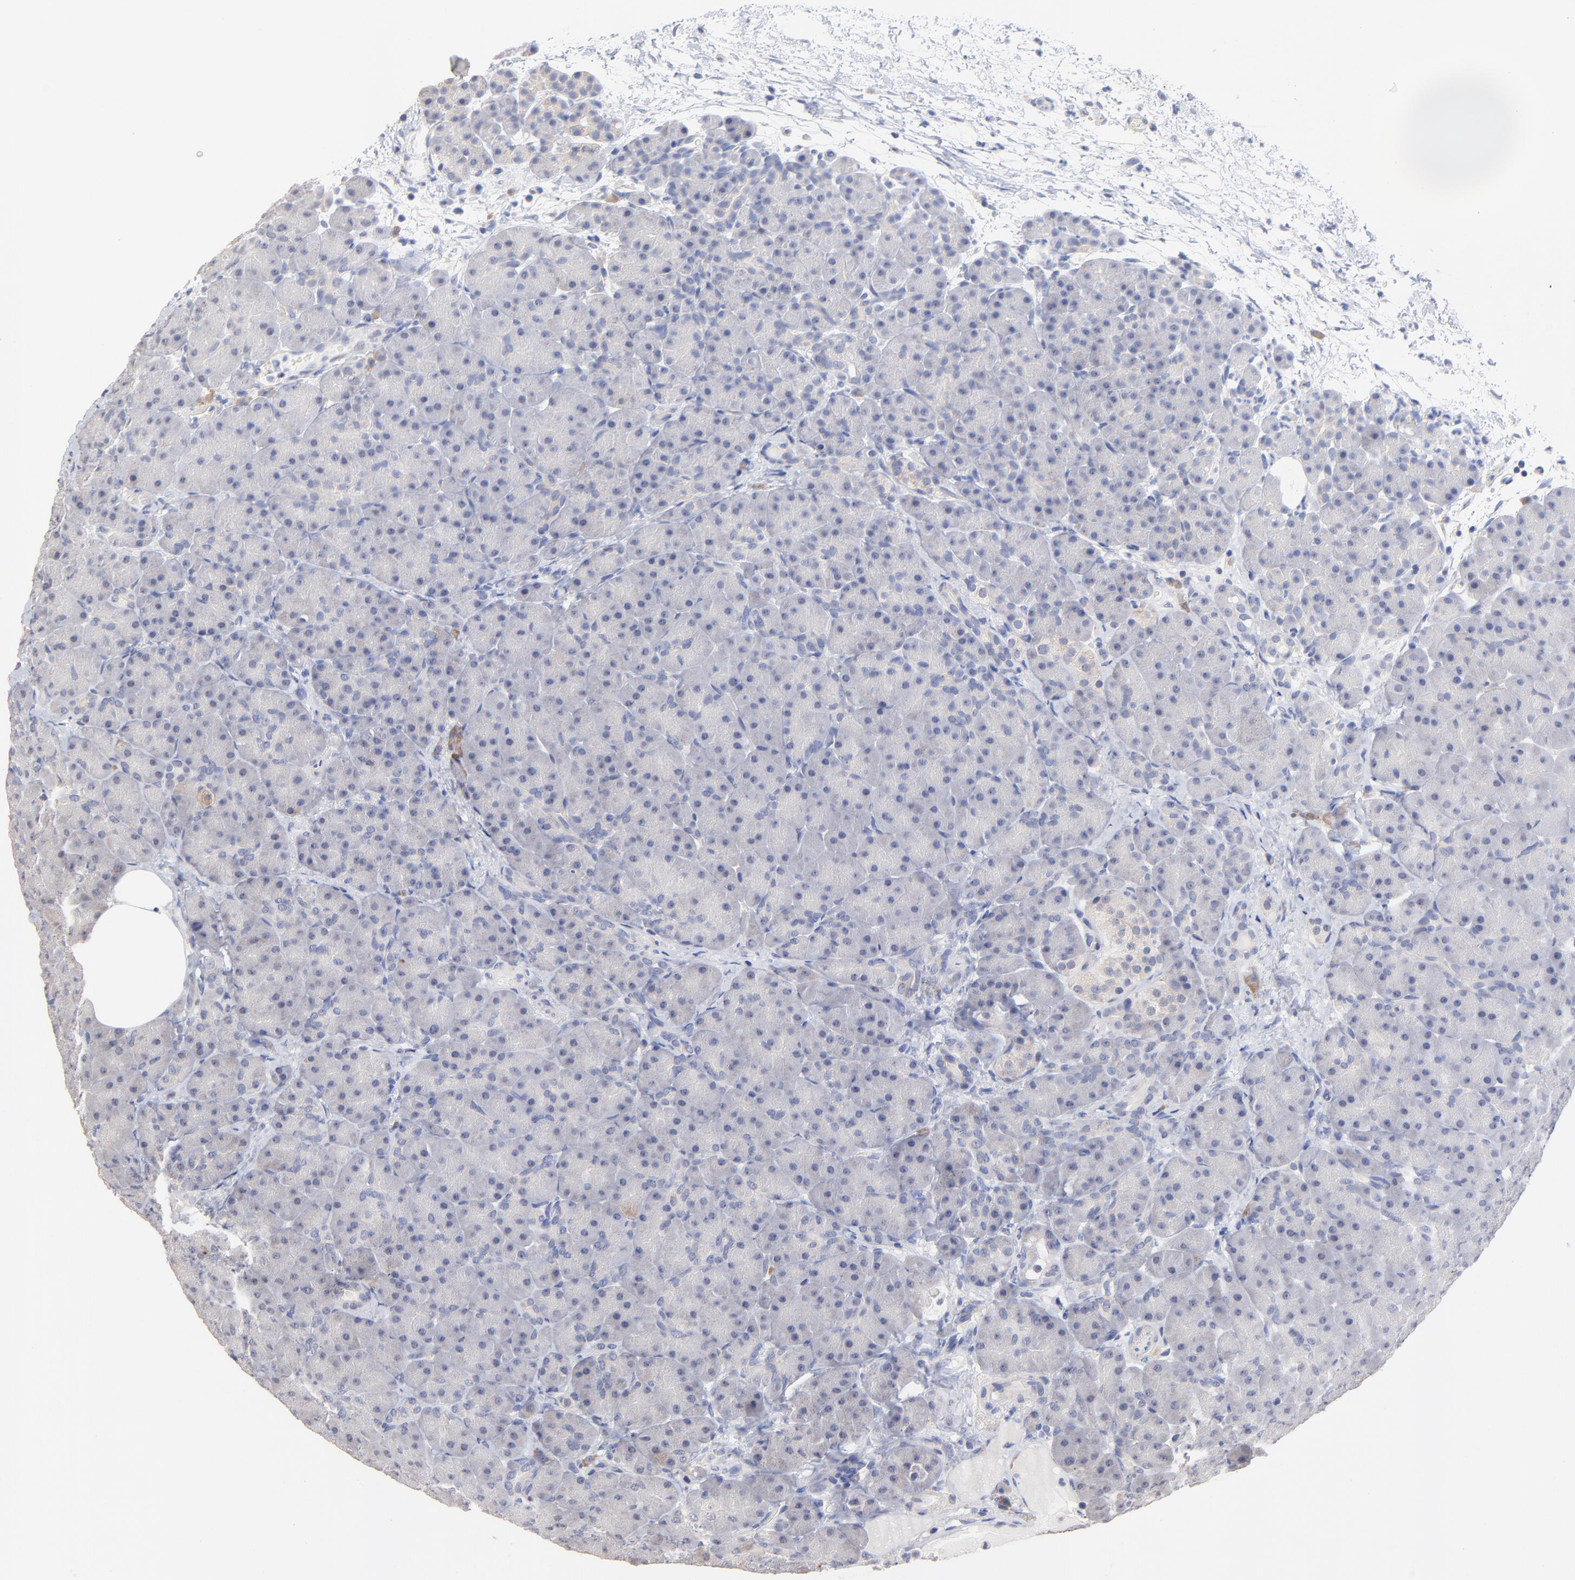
{"staining": {"intensity": "negative", "quantity": "none", "location": "none"}, "tissue": "pancreas", "cell_type": "Exocrine glandular cells", "image_type": "normal", "snomed": [{"axis": "morphology", "description": "Normal tissue, NOS"}, {"axis": "topography", "description": "Pancreas"}], "caption": "Benign pancreas was stained to show a protein in brown. There is no significant staining in exocrine glandular cells.", "gene": "TWNK", "patient": {"sex": "male", "age": 66}}